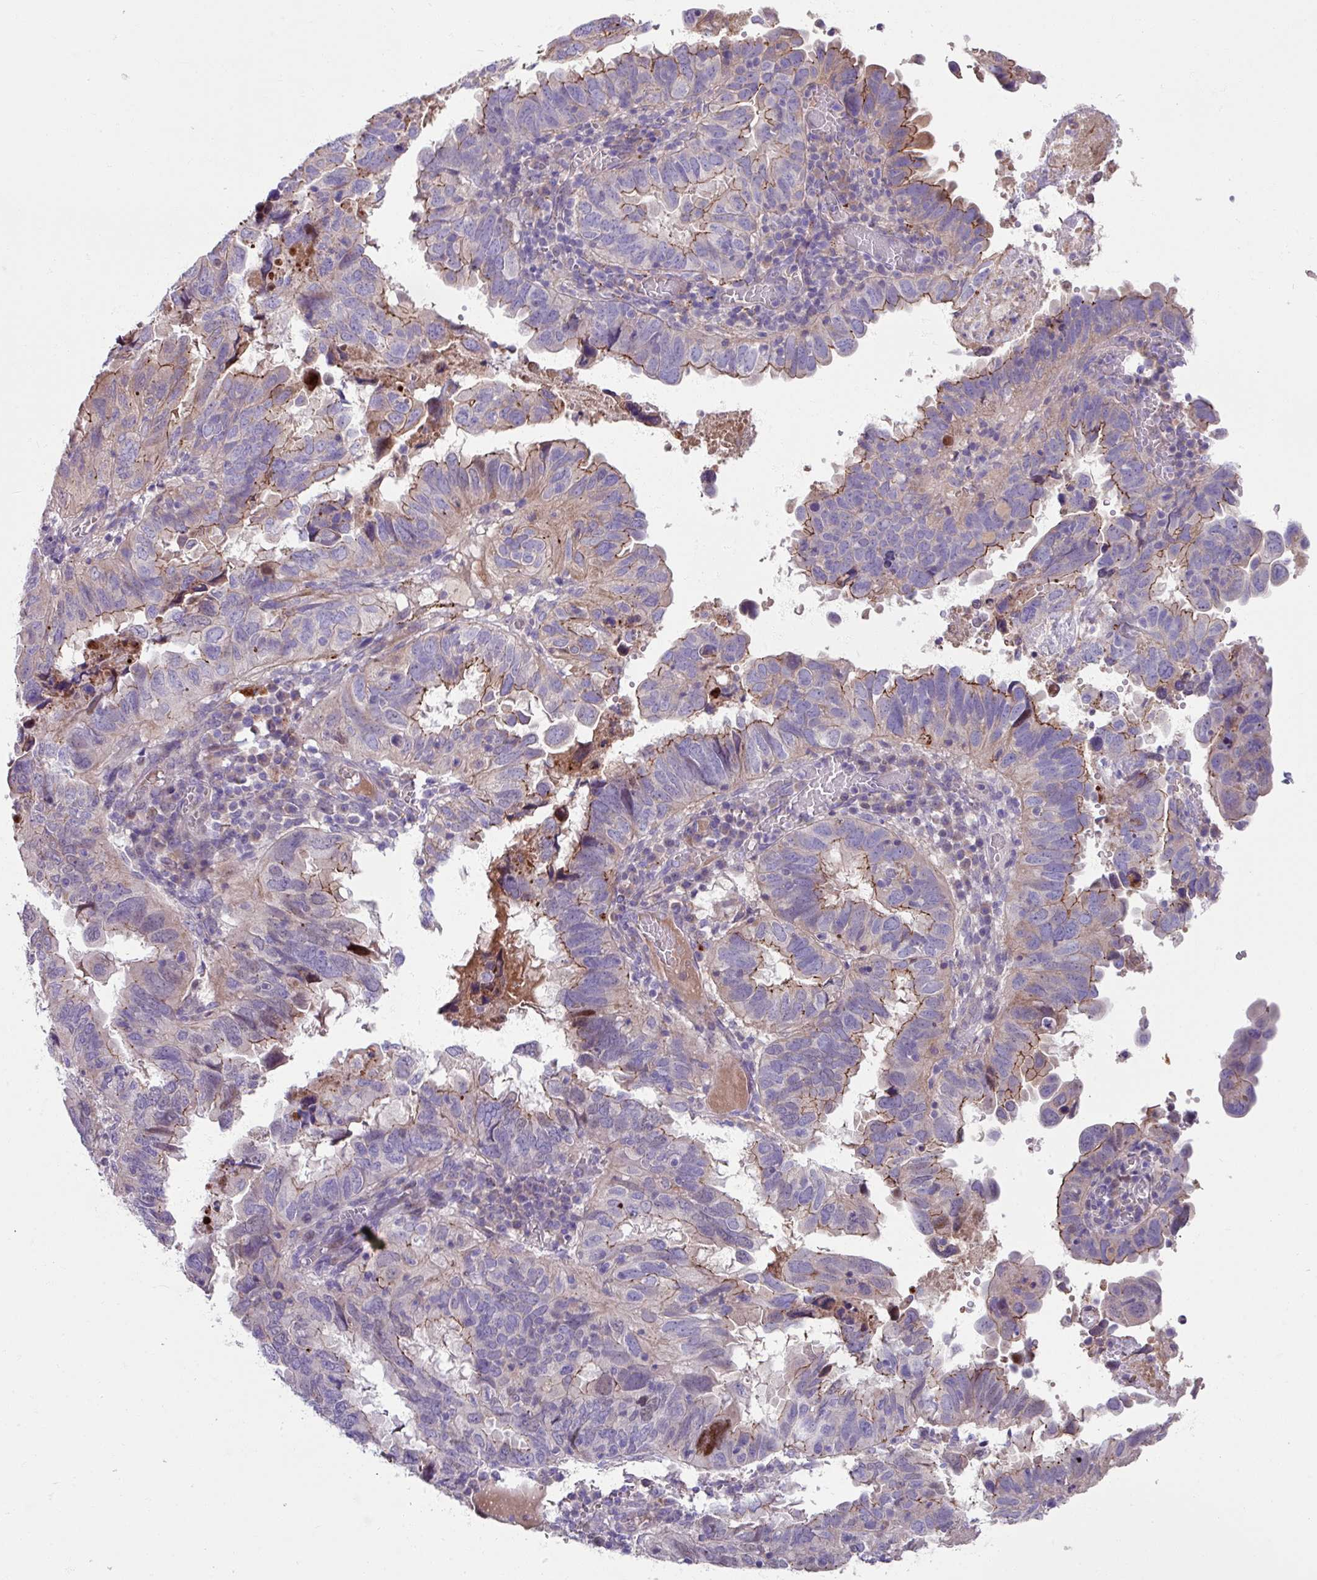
{"staining": {"intensity": "moderate", "quantity": "<25%", "location": "cytoplasmic/membranous"}, "tissue": "endometrial cancer", "cell_type": "Tumor cells", "image_type": "cancer", "snomed": [{"axis": "morphology", "description": "Adenocarcinoma, NOS"}, {"axis": "topography", "description": "Uterus"}], "caption": "Immunohistochemistry (IHC) histopathology image of human endometrial cancer stained for a protein (brown), which exhibits low levels of moderate cytoplasmic/membranous staining in approximately <25% of tumor cells.", "gene": "IQCJ", "patient": {"sex": "female", "age": 77}}